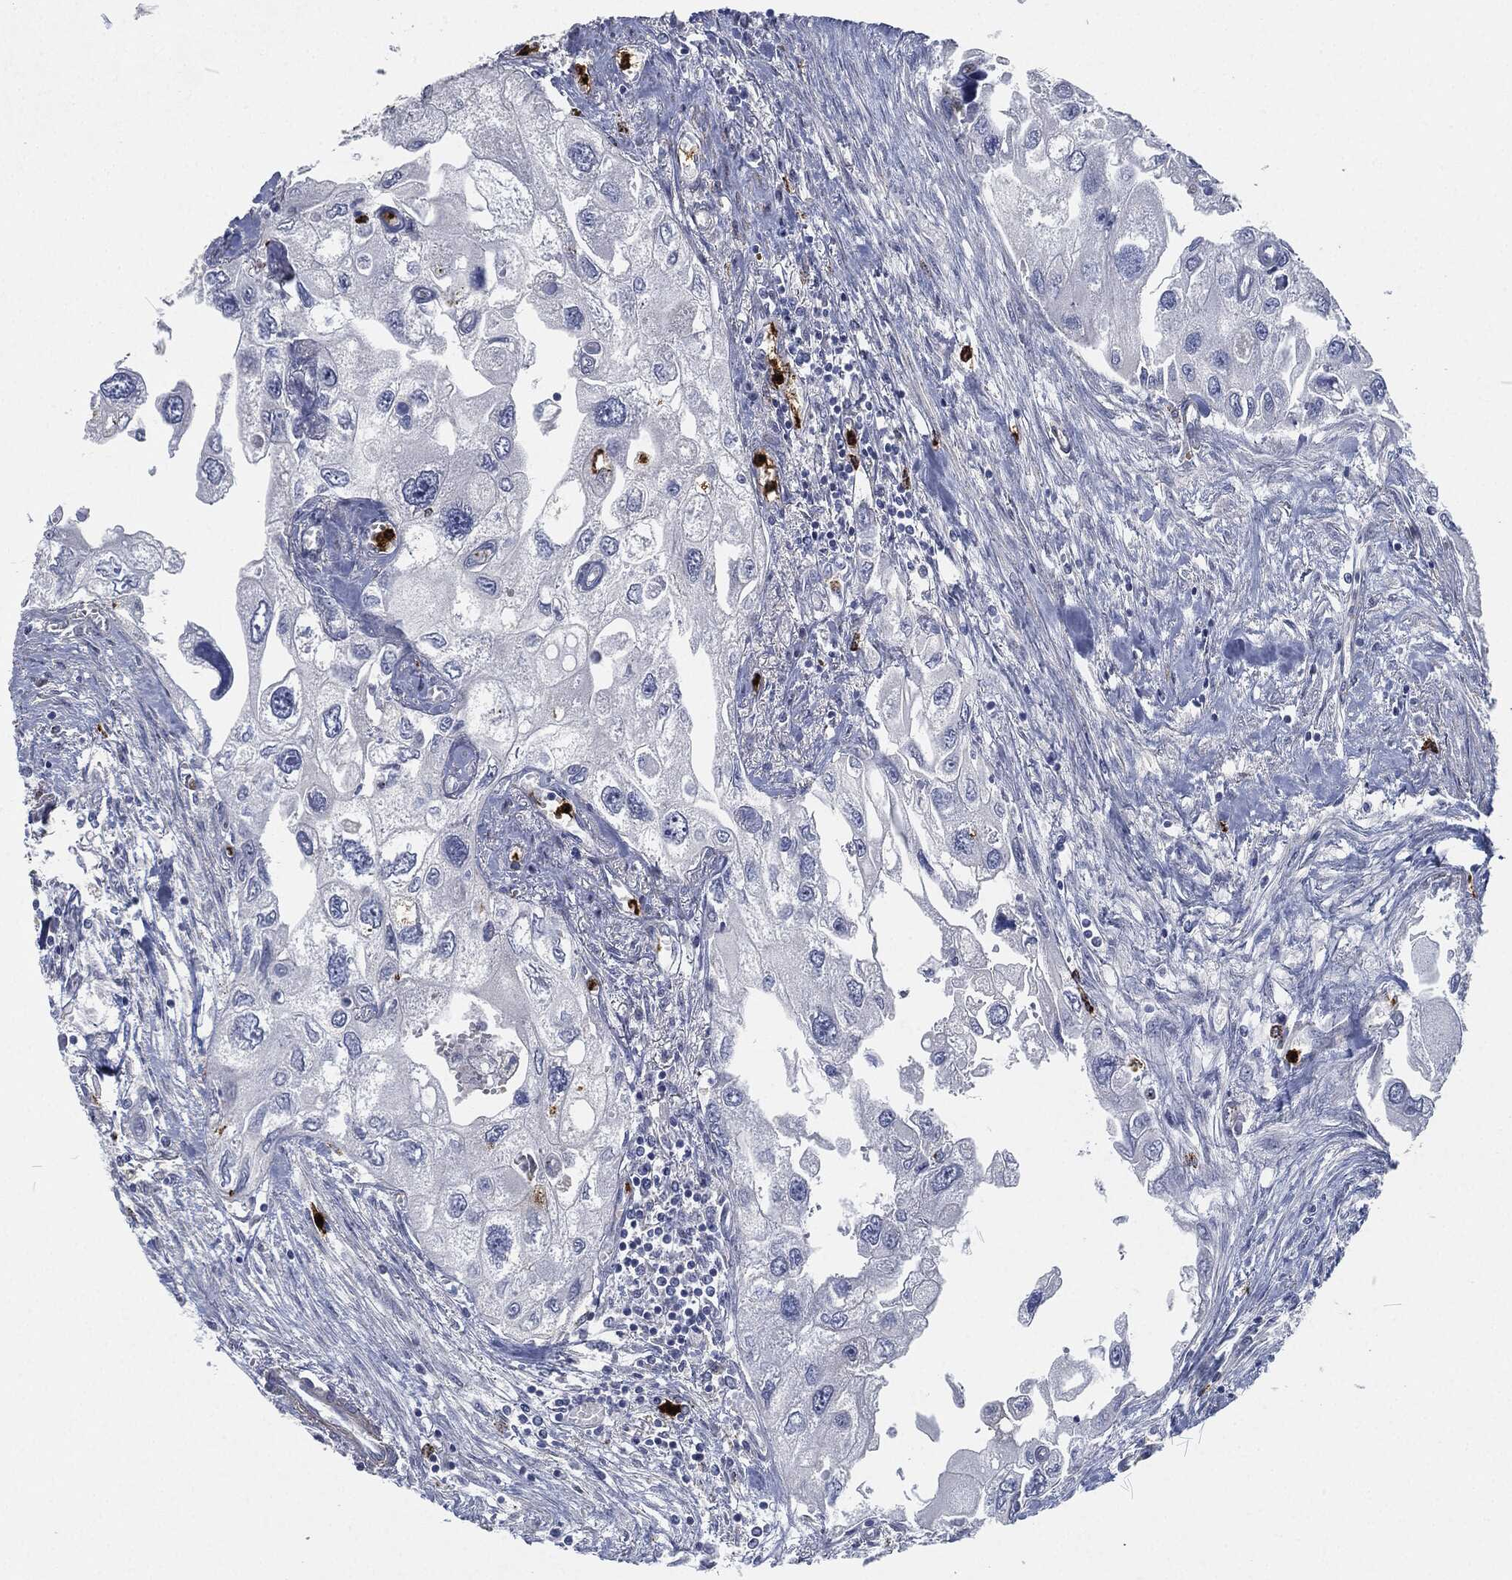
{"staining": {"intensity": "negative", "quantity": "none", "location": "none"}, "tissue": "urothelial cancer", "cell_type": "Tumor cells", "image_type": "cancer", "snomed": [{"axis": "morphology", "description": "Urothelial carcinoma, High grade"}, {"axis": "topography", "description": "Urinary bladder"}], "caption": "Tumor cells are negative for protein expression in human urothelial cancer. (DAB (3,3'-diaminobenzidine) IHC, high magnification).", "gene": "MPO", "patient": {"sex": "male", "age": 59}}